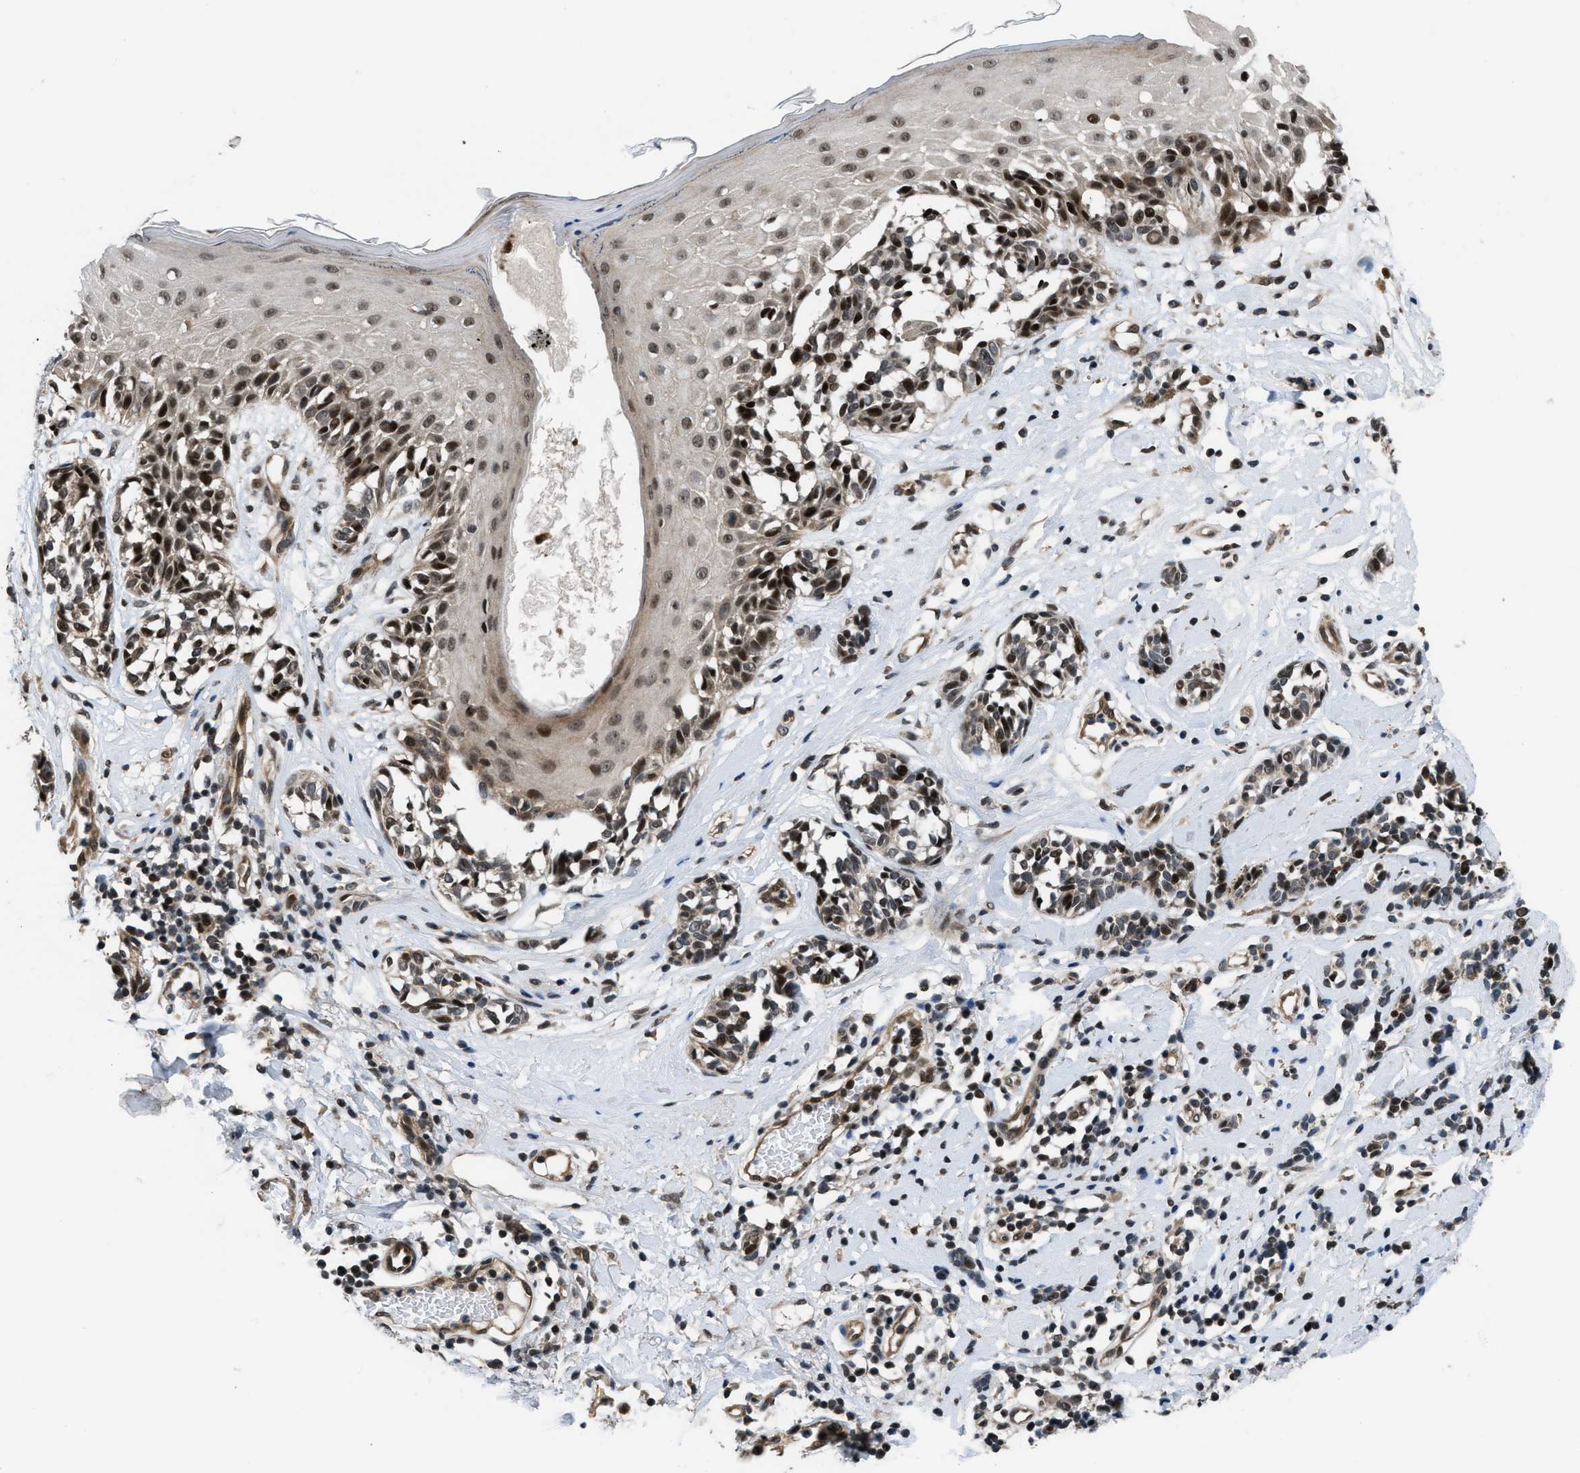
{"staining": {"intensity": "strong", "quantity": "25%-75%", "location": "nuclear"}, "tissue": "melanoma", "cell_type": "Tumor cells", "image_type": "cancer", "snomed": [{"axis": "morphology", "description": "Malignant melanoma, NOS"}, {"axis": "topography", "description": "Skin"}], "caption": "Immunohistochemistry (IHC) of human melanoma shows high levels of strong nuclear staining in about 25%-75% of tumor cells. Immunohistochemistry (IHC) stains the protein of interest in brown and the nuclei are stained blue.", "gene": "SETD5", "patient": {"sex": "male", "age": 64}}